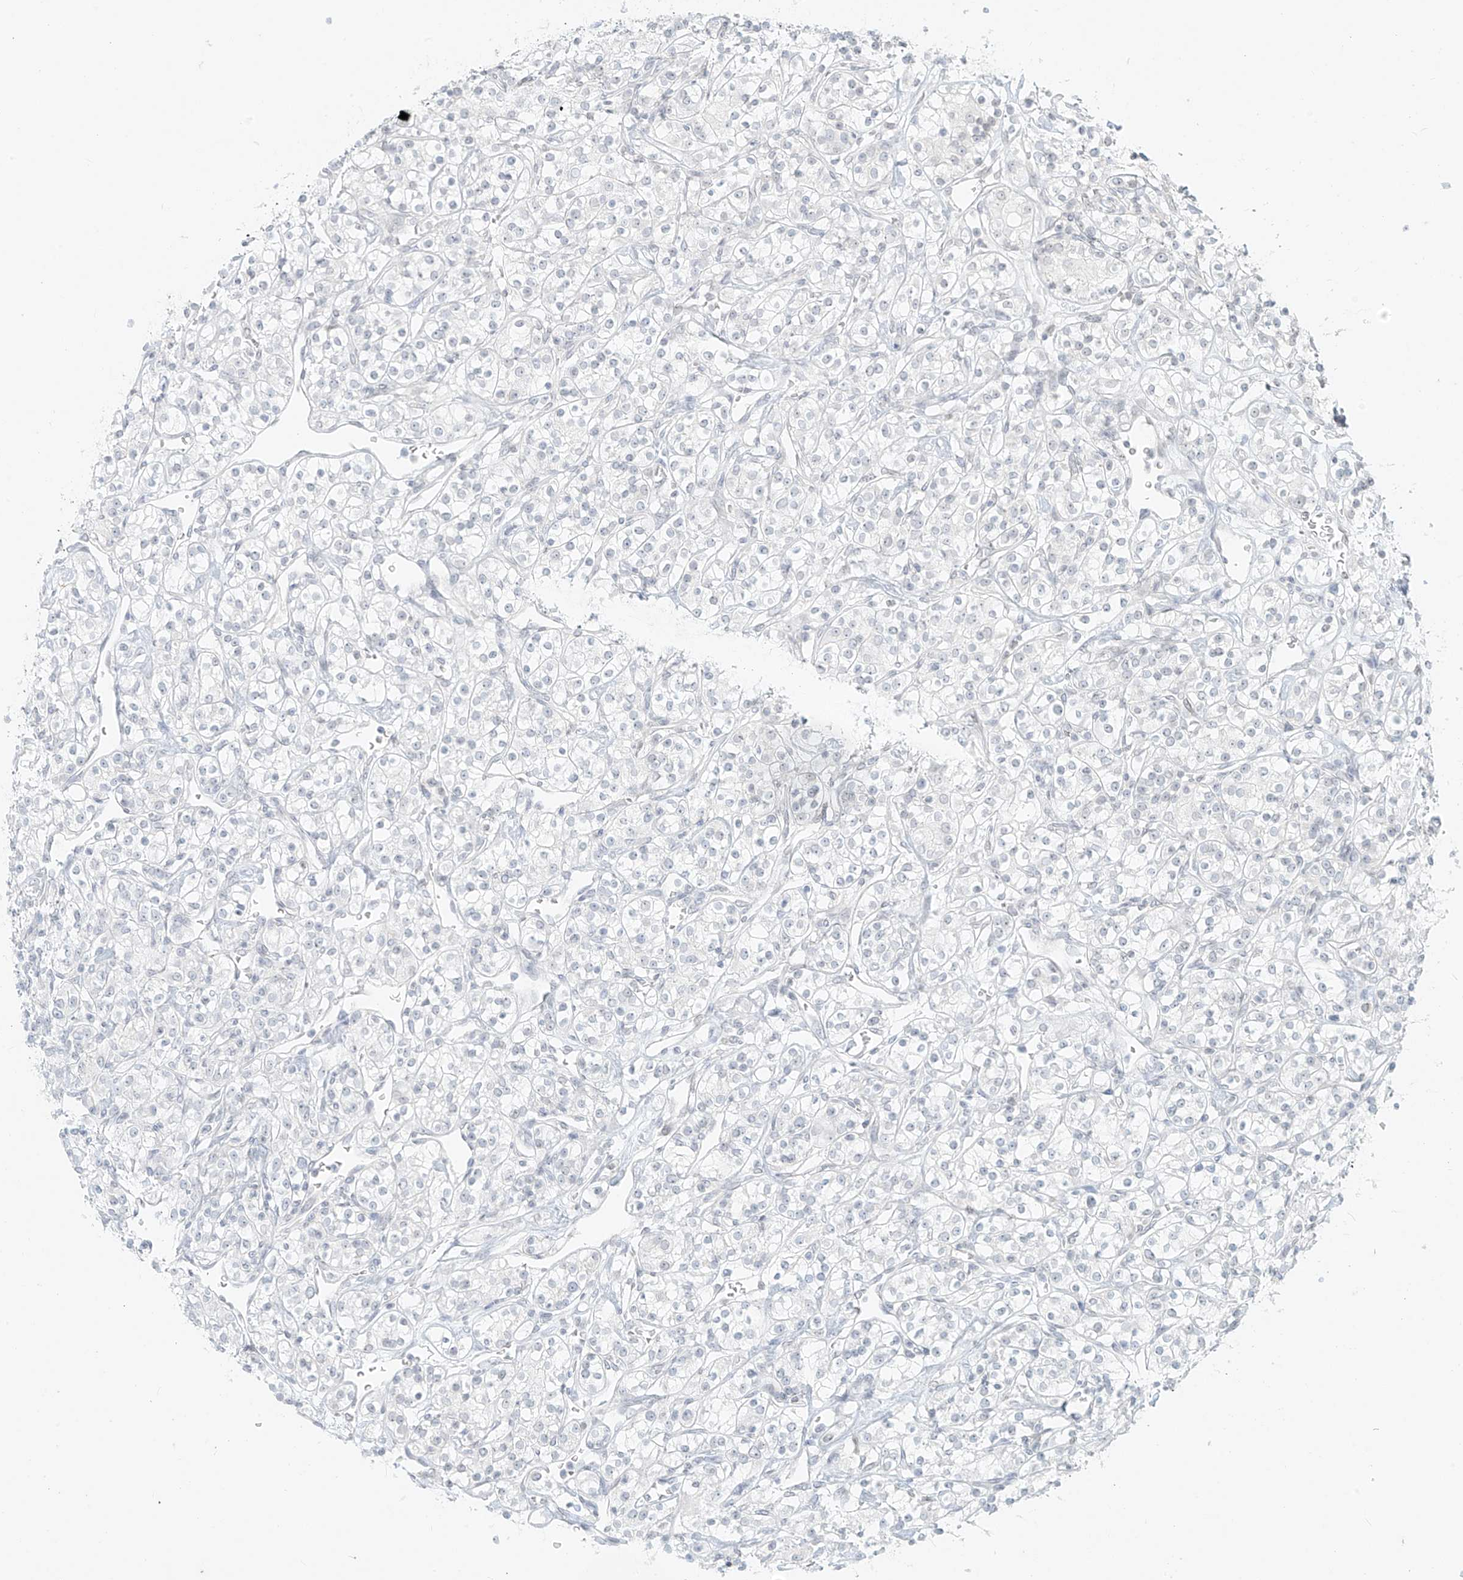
{"staining": {"intensity": "negative", "quantity": "none", "location": "none"}, "tissue": "renal cancer", "cell_type": "Tumor cells", "image_type": "cancer", "snomed": [{"axis": "morphology", "description": "Adenocarcinoma, NOS"}, {"axis": "topography", "description": "Kidney"}], "caption": "Immunohistochemistry (IHC) of human adenocarcinoma (renal) displays no expression in tumor cells.", "gene": "OSBPL7", "patient": {"sex": "male", "age": 77}}